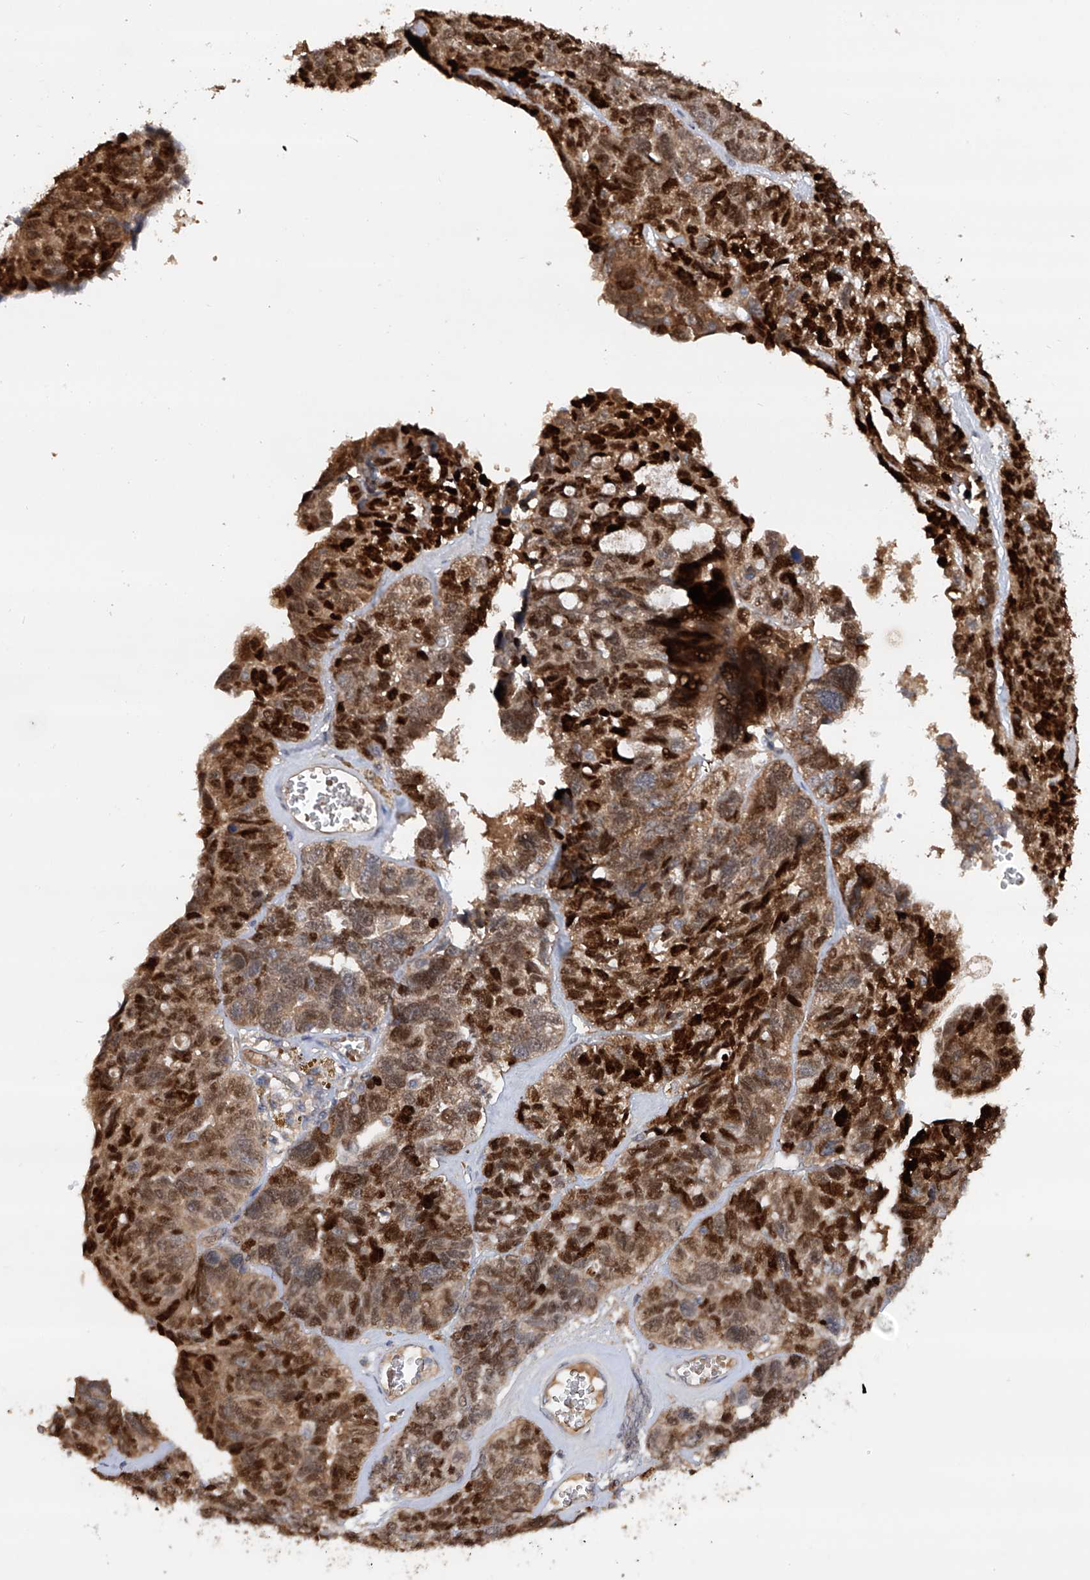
{"staining": {"intensity": "strong", "quantity": ">75%", "location": "cytoplasmic/membranous,nuclear"}, "tissue": "ovarian cancer", "cell_type": "Tumor cells", "image_type": "cancer", "snomed": [{"axis": "morphology", "description": "Cystadenocarcinoma, serous, NOS"}, {"axis": "topography", "description": "Ovary"}], "caption": "High-power microscopy captured an immunohistochemistry (IHC) micrograph of ovarian cancer, revealing strong cytoplasmic/membranous and nuclear positivity in approximately >75% of tumor cells.", "gene": "EDN1", "patient": {"sex": "female", "age": 79}}